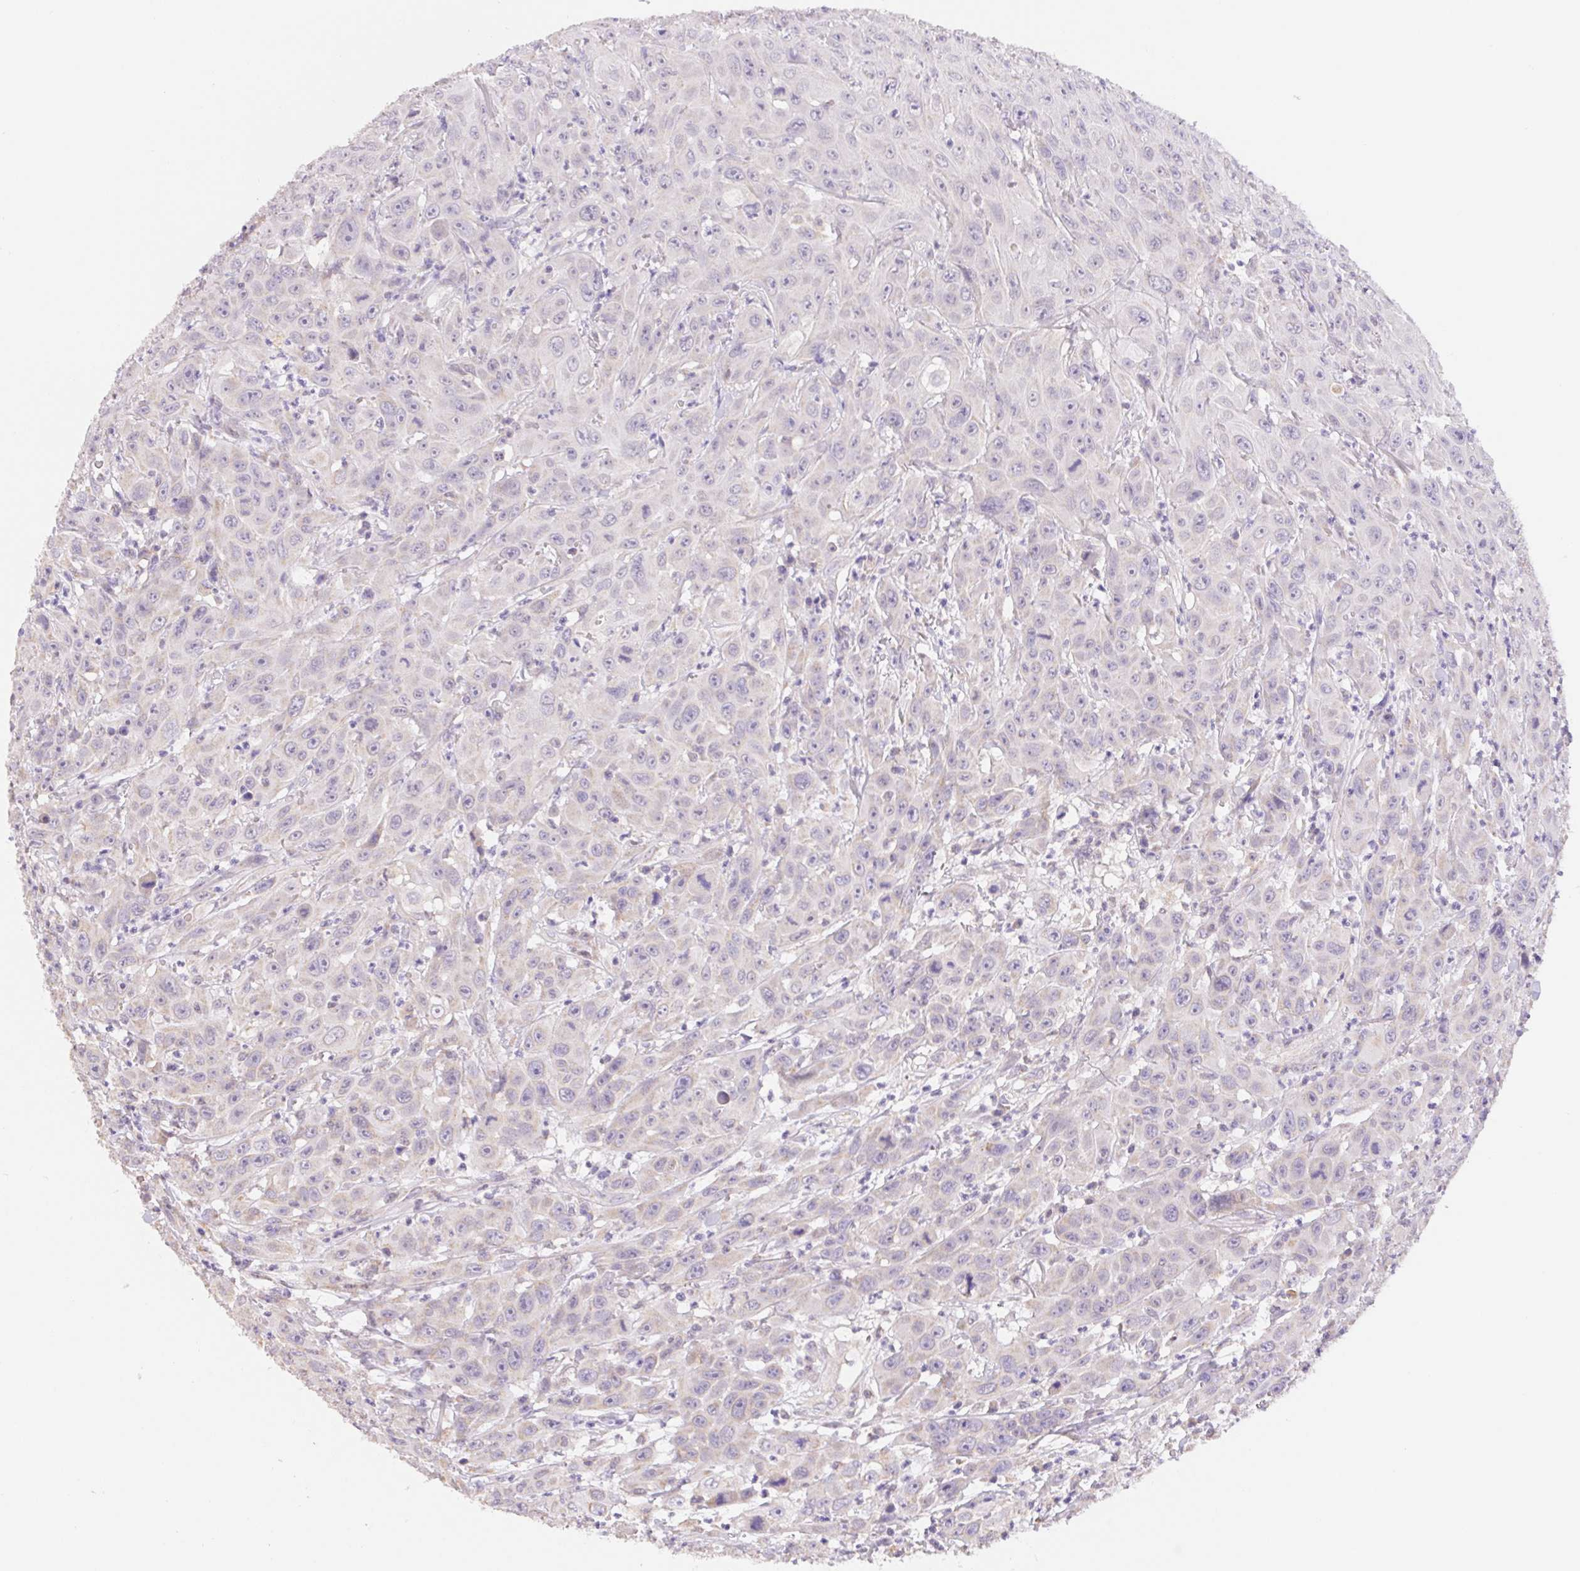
{"staining": {"intensity": "weak", "quantity": "<25%", "location": "cytoplasmic/membranous"}, "tissue": "head and neck cancer", "cell_type": "Tumor cells", "image_type": "cancer", "snomed": [{"axis": "morphology", "description": "Squamous cell carcinoma, NOS"}, {"axis": "topography", "description": "Skin"}, {"axis": "topography", "description": "Head-Neck"}], "caption": "This histopathology image is of head and neck cancer stained with immunohistochemistry to label a protein in brown with the nuclei are counter-stained blue. There is no positivity in tumor cells.", "gene": "FKBP6", "patient": {"sex": "male", "age": 80}}